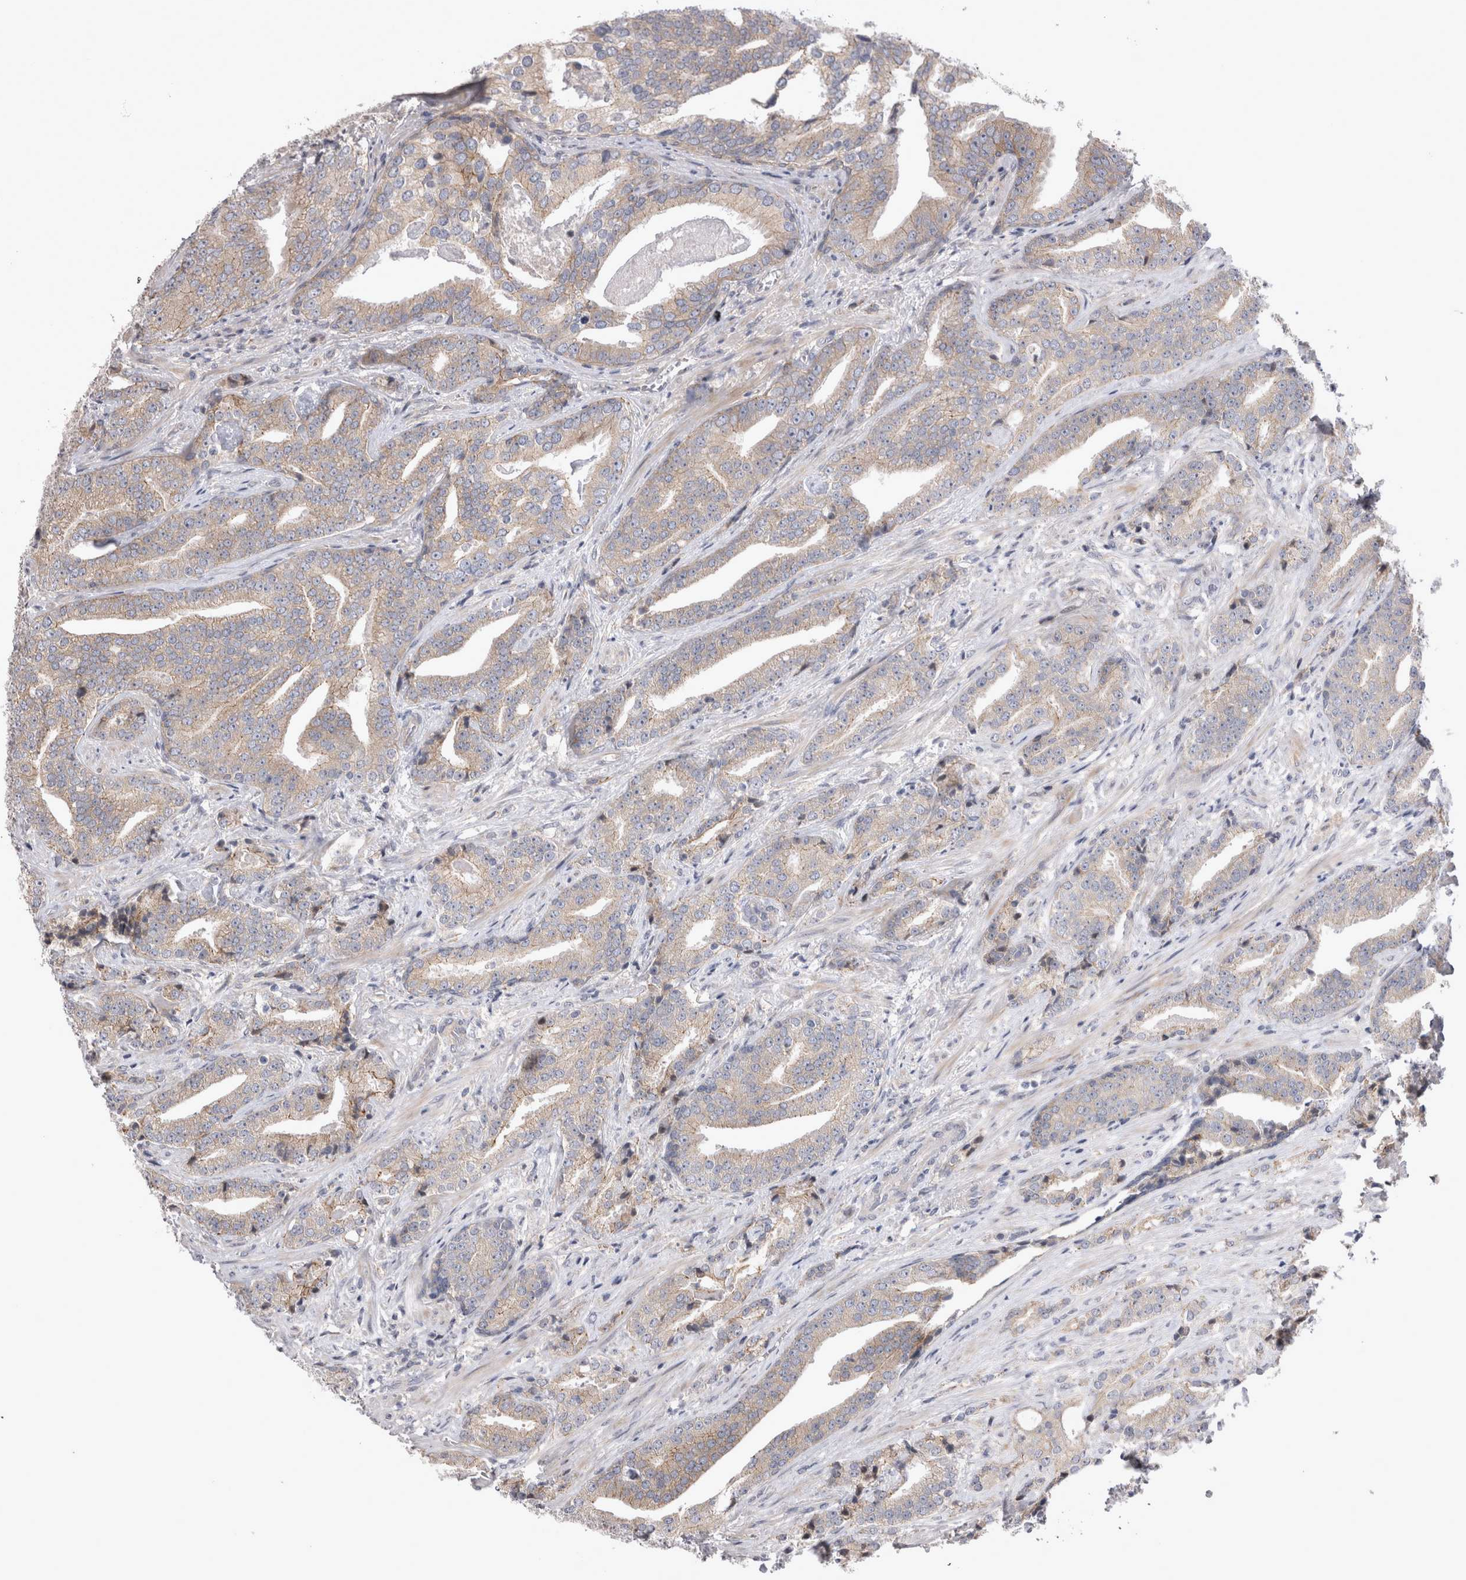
{"staining": {"intensity": "negative", "quantity": "none", "location": "none"}, "tissue": "prostate cancer", "cell_type": "Tumor cells", "image_type": "cancer", "snomed": [{"axis": "morphology", "description": "Adenocarcinoma, Low grade"}, {"axis": "topography", "description": "Prostate"}], "caption": "Protein analysis of prostate cancer displays no significant staining in tumor cells. (Brightfield microscopy of DAB (3,3'-diaminobenzidine) immunohistochemistry (IHC) at high magnification).", "gene": "NENF", "patient": {"sex": "male", "age": 67}}